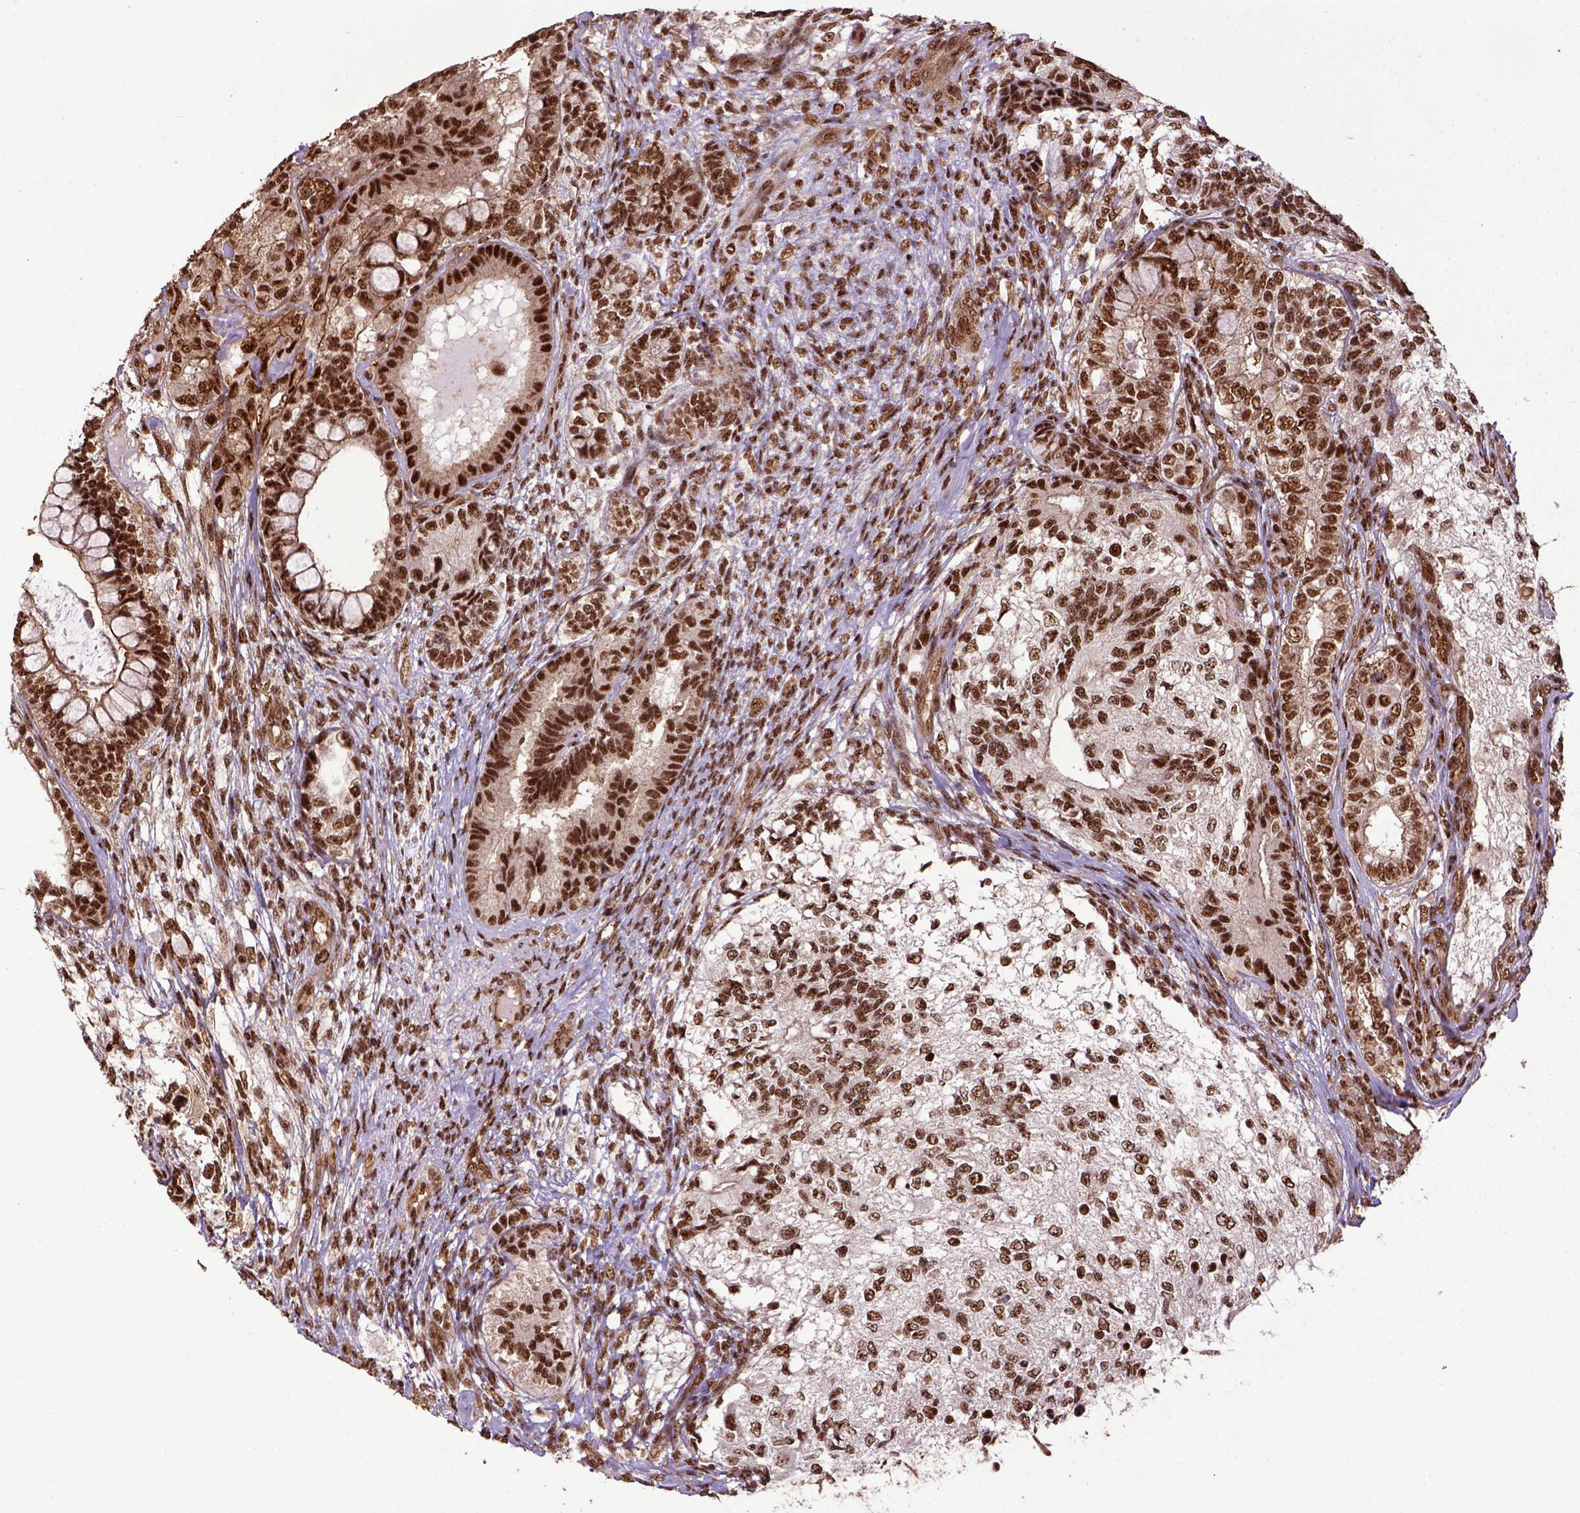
{"staining": {"intensity": "strong", "quantity": ">75%", "location": "nuclear"}, "tissue": "testis cancer", "cell_type": "Tumor cells", "image_type": "cancer", "snomed": [{"axis": "morphology", "description": "Seminoma, NOS"}, {"axis": "morphology", "description": "Carcinoma, Embryonal, NOS"}, {"axis": "topography", "description": "Testis"}], "caption": "Seminoma (testis) stained with a brown dye exhibits strong nuclear positive positivity in about >75% of tumor cells.", "gene": "PPIG", "patient": {"sex": "male", "age": 41}}